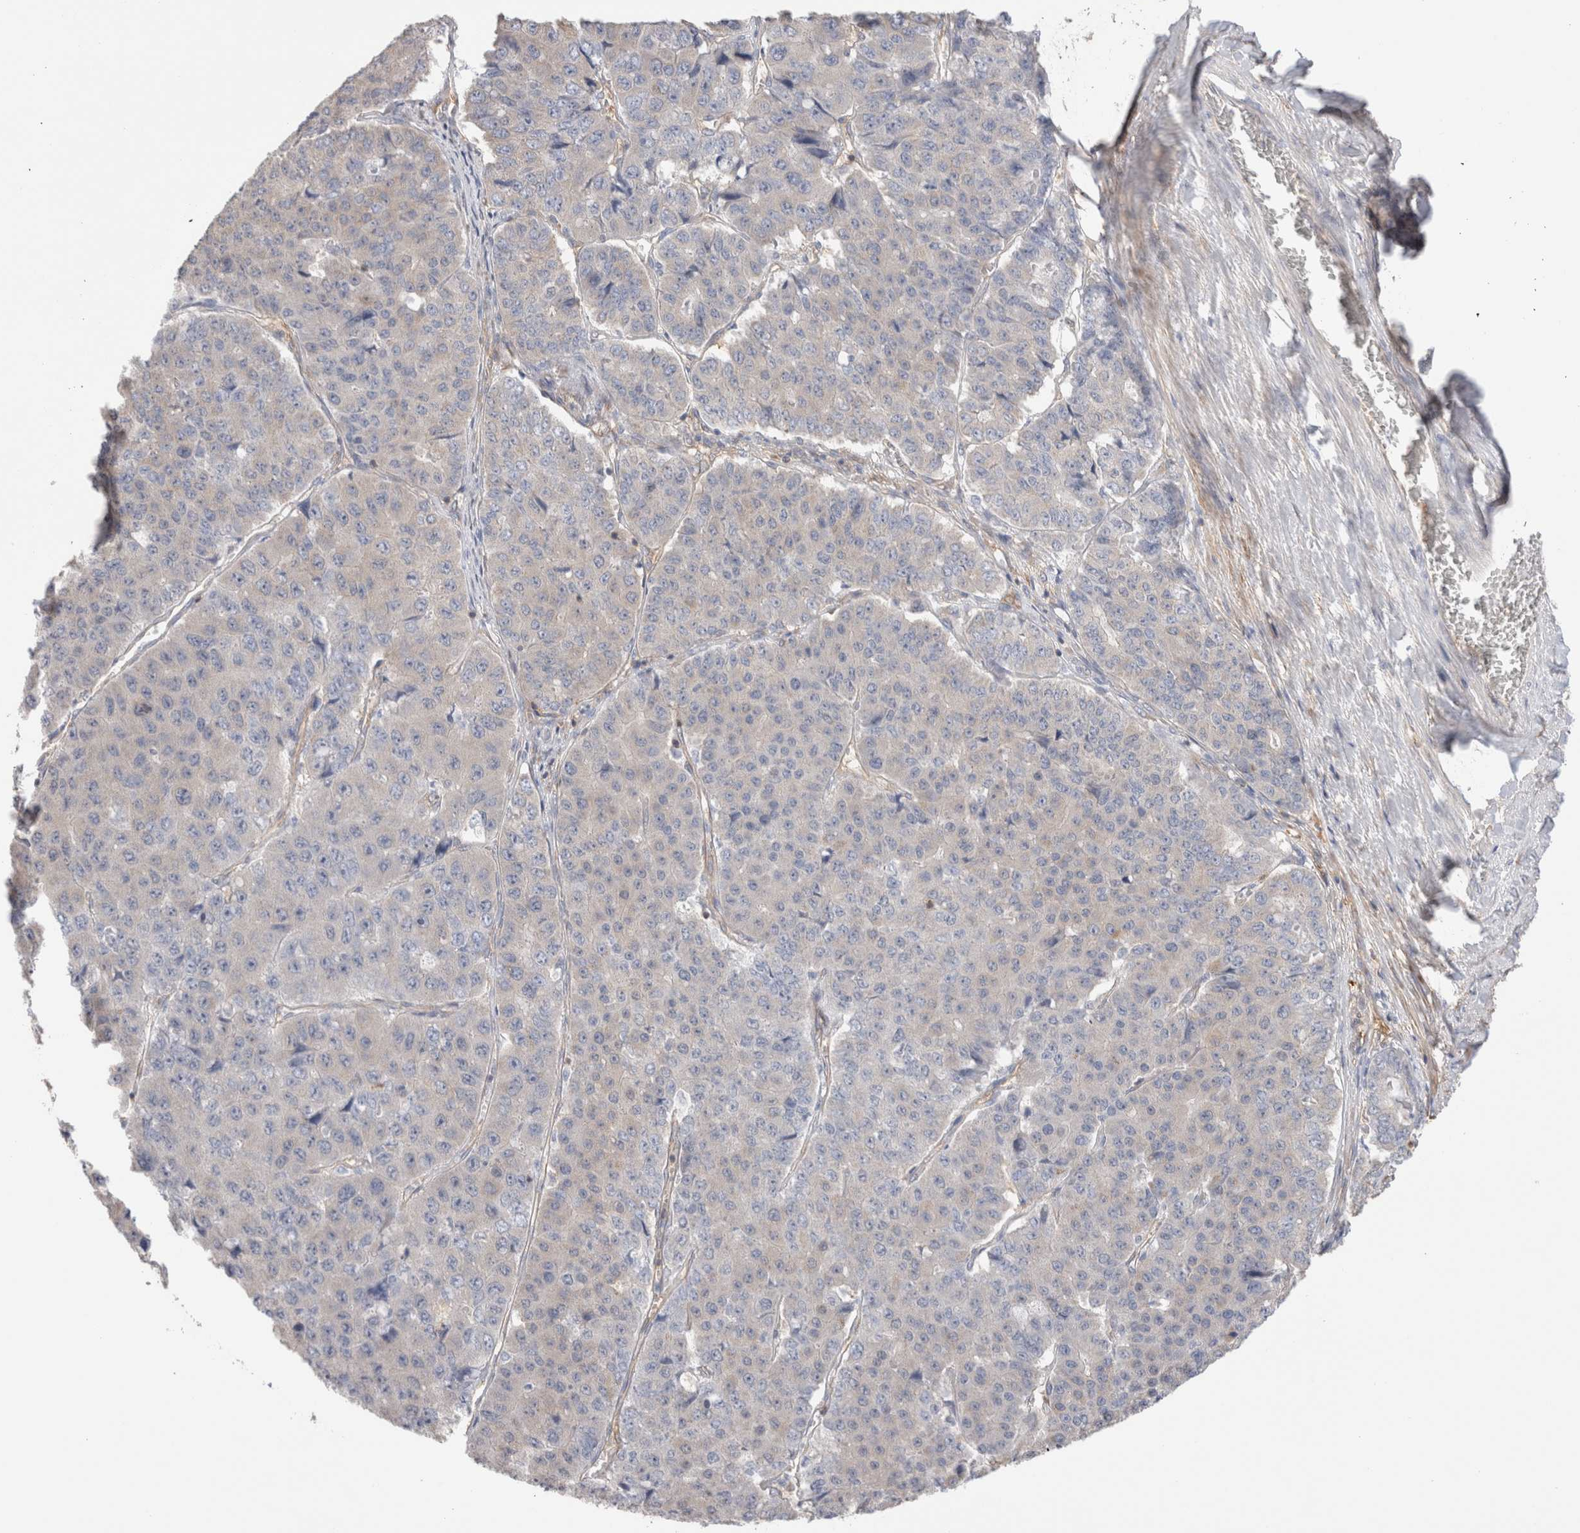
{"staining": {"intensity": "negative", "quantity": "none", "location": "none"}, "tissue": "pancreatic cancer", "cell_type": "Tumor cells", "image_type": "cancer", "snomed": [{"axis": "morphology", "description": "Adenocarcinoma, NOS"}, {"axis": "topography", "description": "Pancreas"}], "caption": "Tumor cells show no significant protein positivity in adenocarcinoma (pancreatic).", "gene": "CAPN2", "patient": {"sex": "male", "age": 50}}